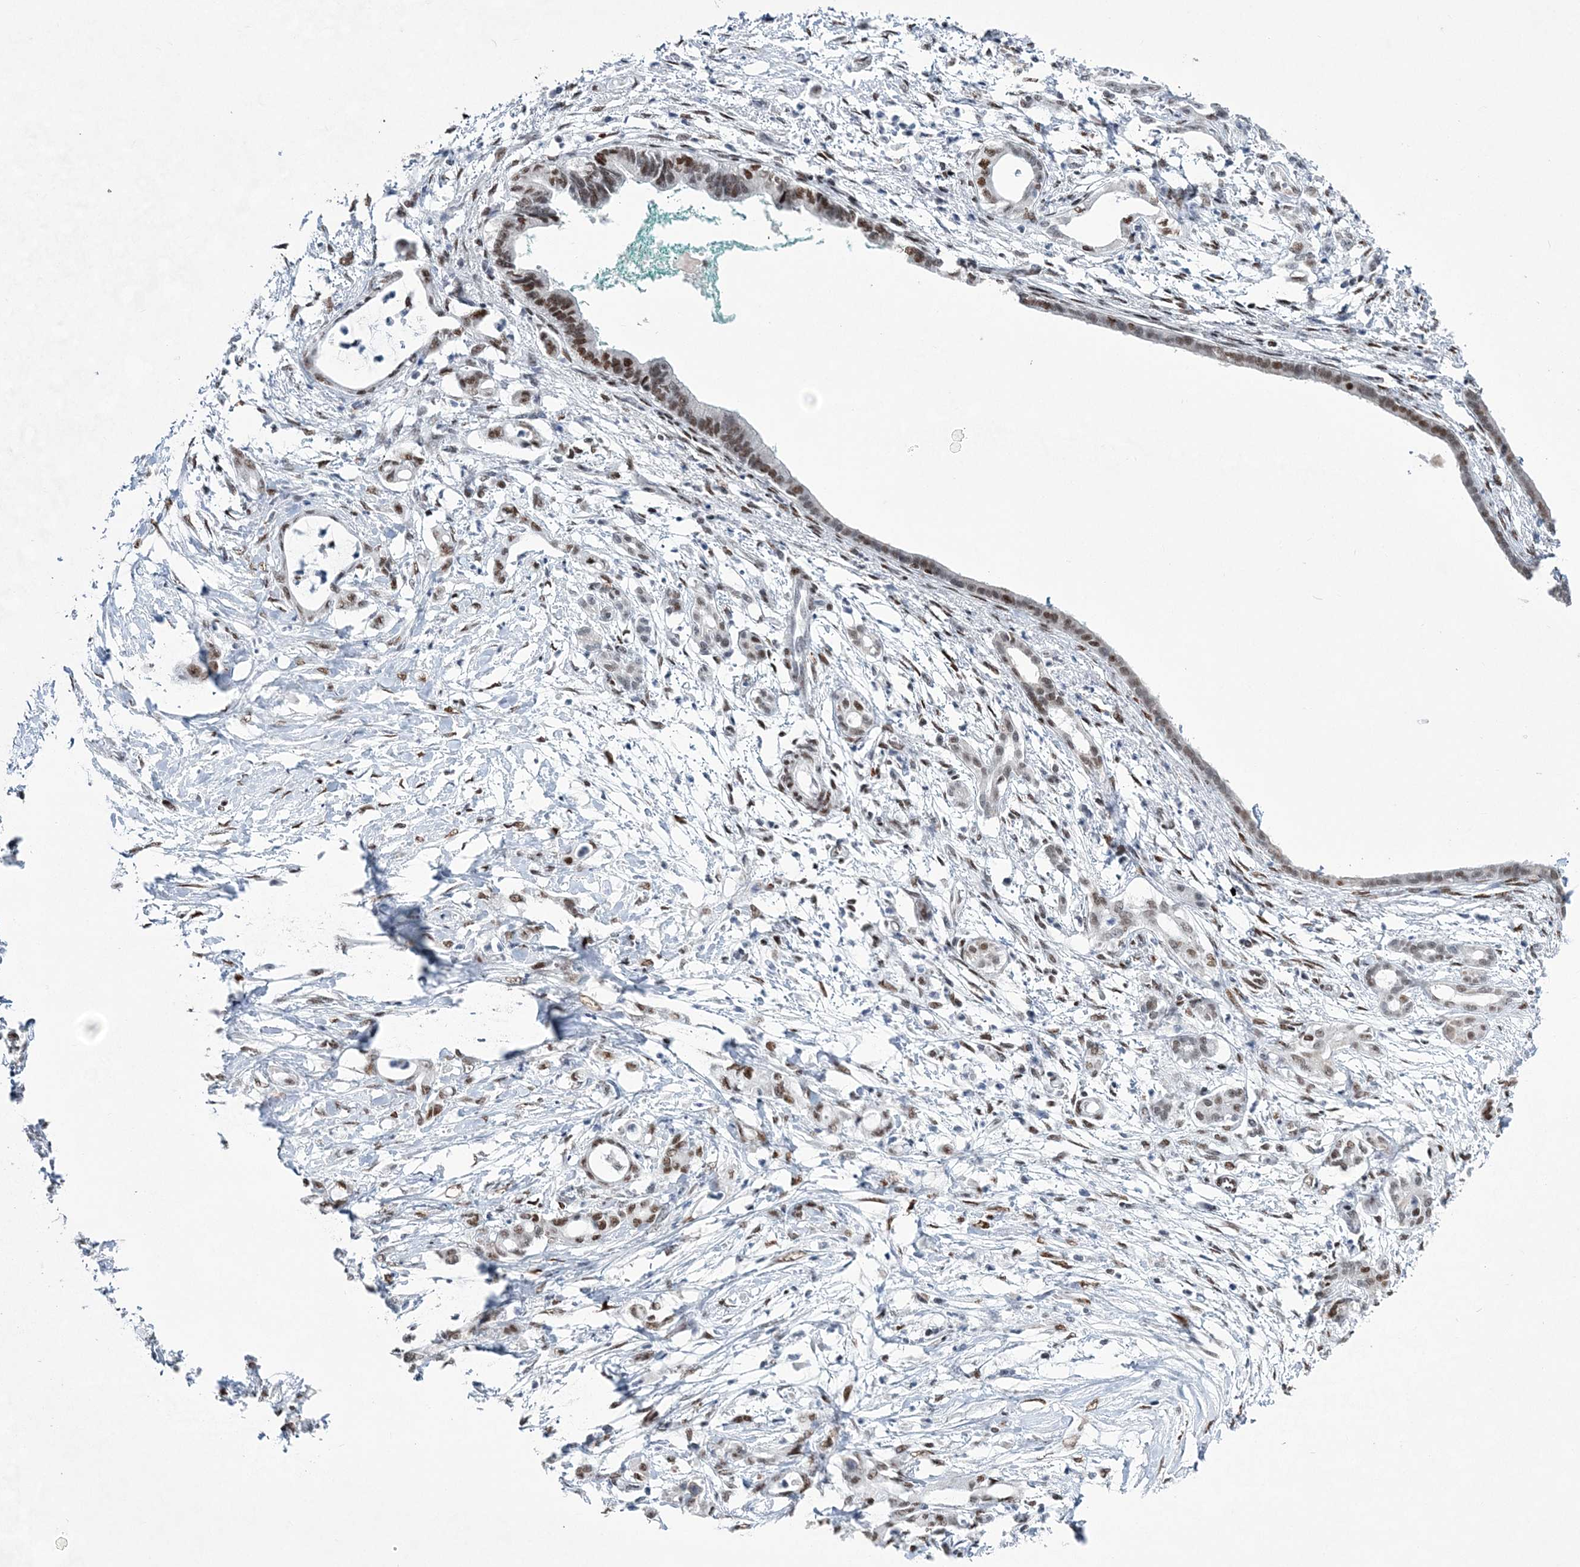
{"staining": {"intensity": "strong", "quantity": "<25%", "location": "nuclear"}, "tissue": "pancreatic cancer", "cell_type": "Tumor cells", "image_type": "cancer", "snomed": [{"axis": "morphology", "description": "Adenocarcinoma, NOS"}, {"axis": "topography", "description": "Pancreas"}], "caption": "Adenocarcinoma (pancreatic) stained for a protein reveals strong nuclear positivity in tumor cells.", "gene": "ZBTB7A", "patient": {"sex": "female", "age": 55}}